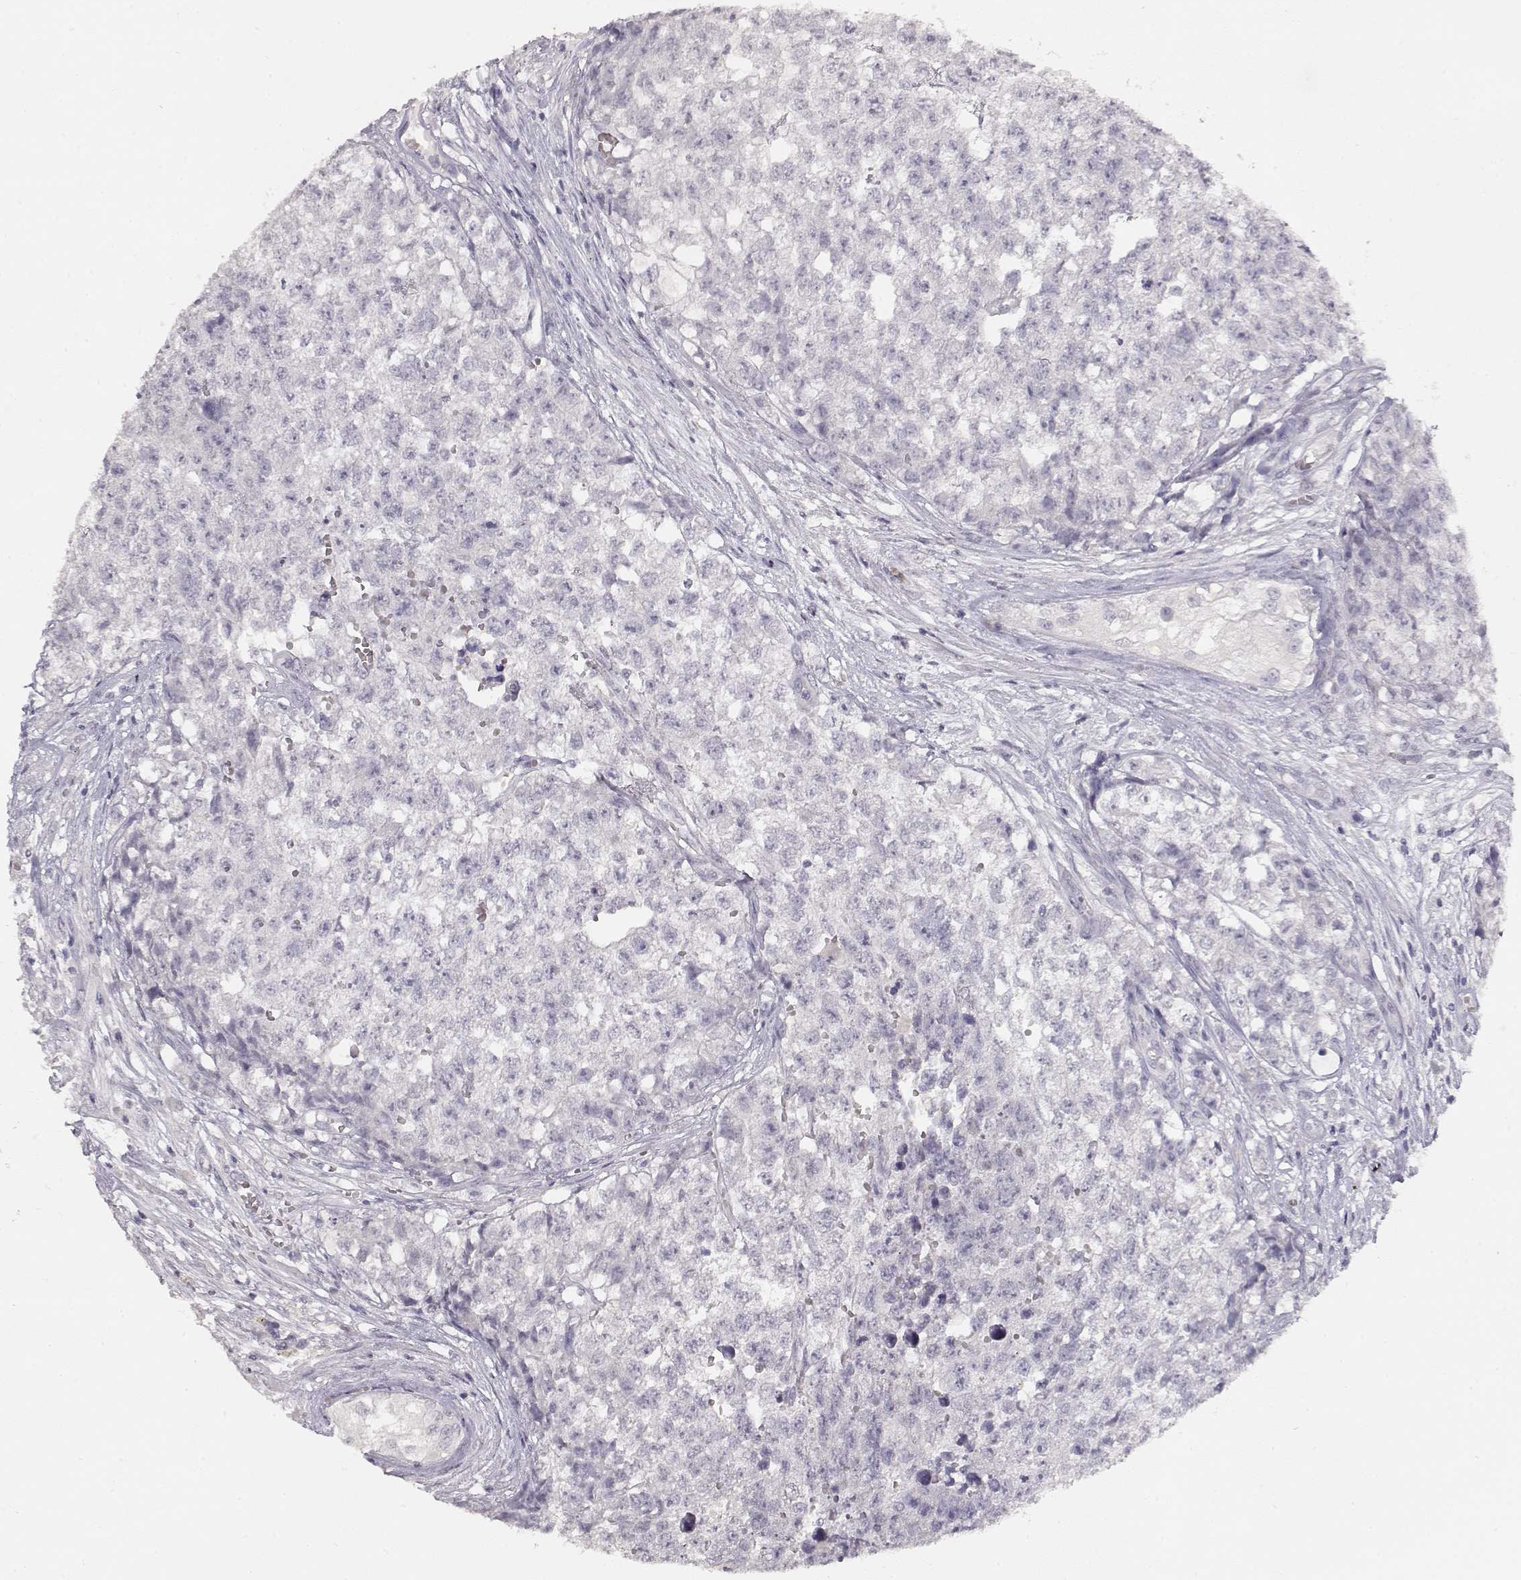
{"staining": {"intensity": "negative", "quantity": "none", "location": "none"}, "tissue": "testis cancer", "cell_type": "Tumor cells", "image_type": "cancer", "snomed": [{"axis": "morphology", "description": "Seminoma, NOS"}, {"axis": "morphology", "description": "Carcinoma, Embryonal, NOS"}, {"axis": "topography", "description": "Testis"}], "caption": "A high-resolution histopathology image shows immunohistochemistry (IHC) staining of testis embryonal carcinoma, which reveals no significant expression in tumor cells.", "gene": "TPH2", "patient": {"sex": "male", "age": 22}}